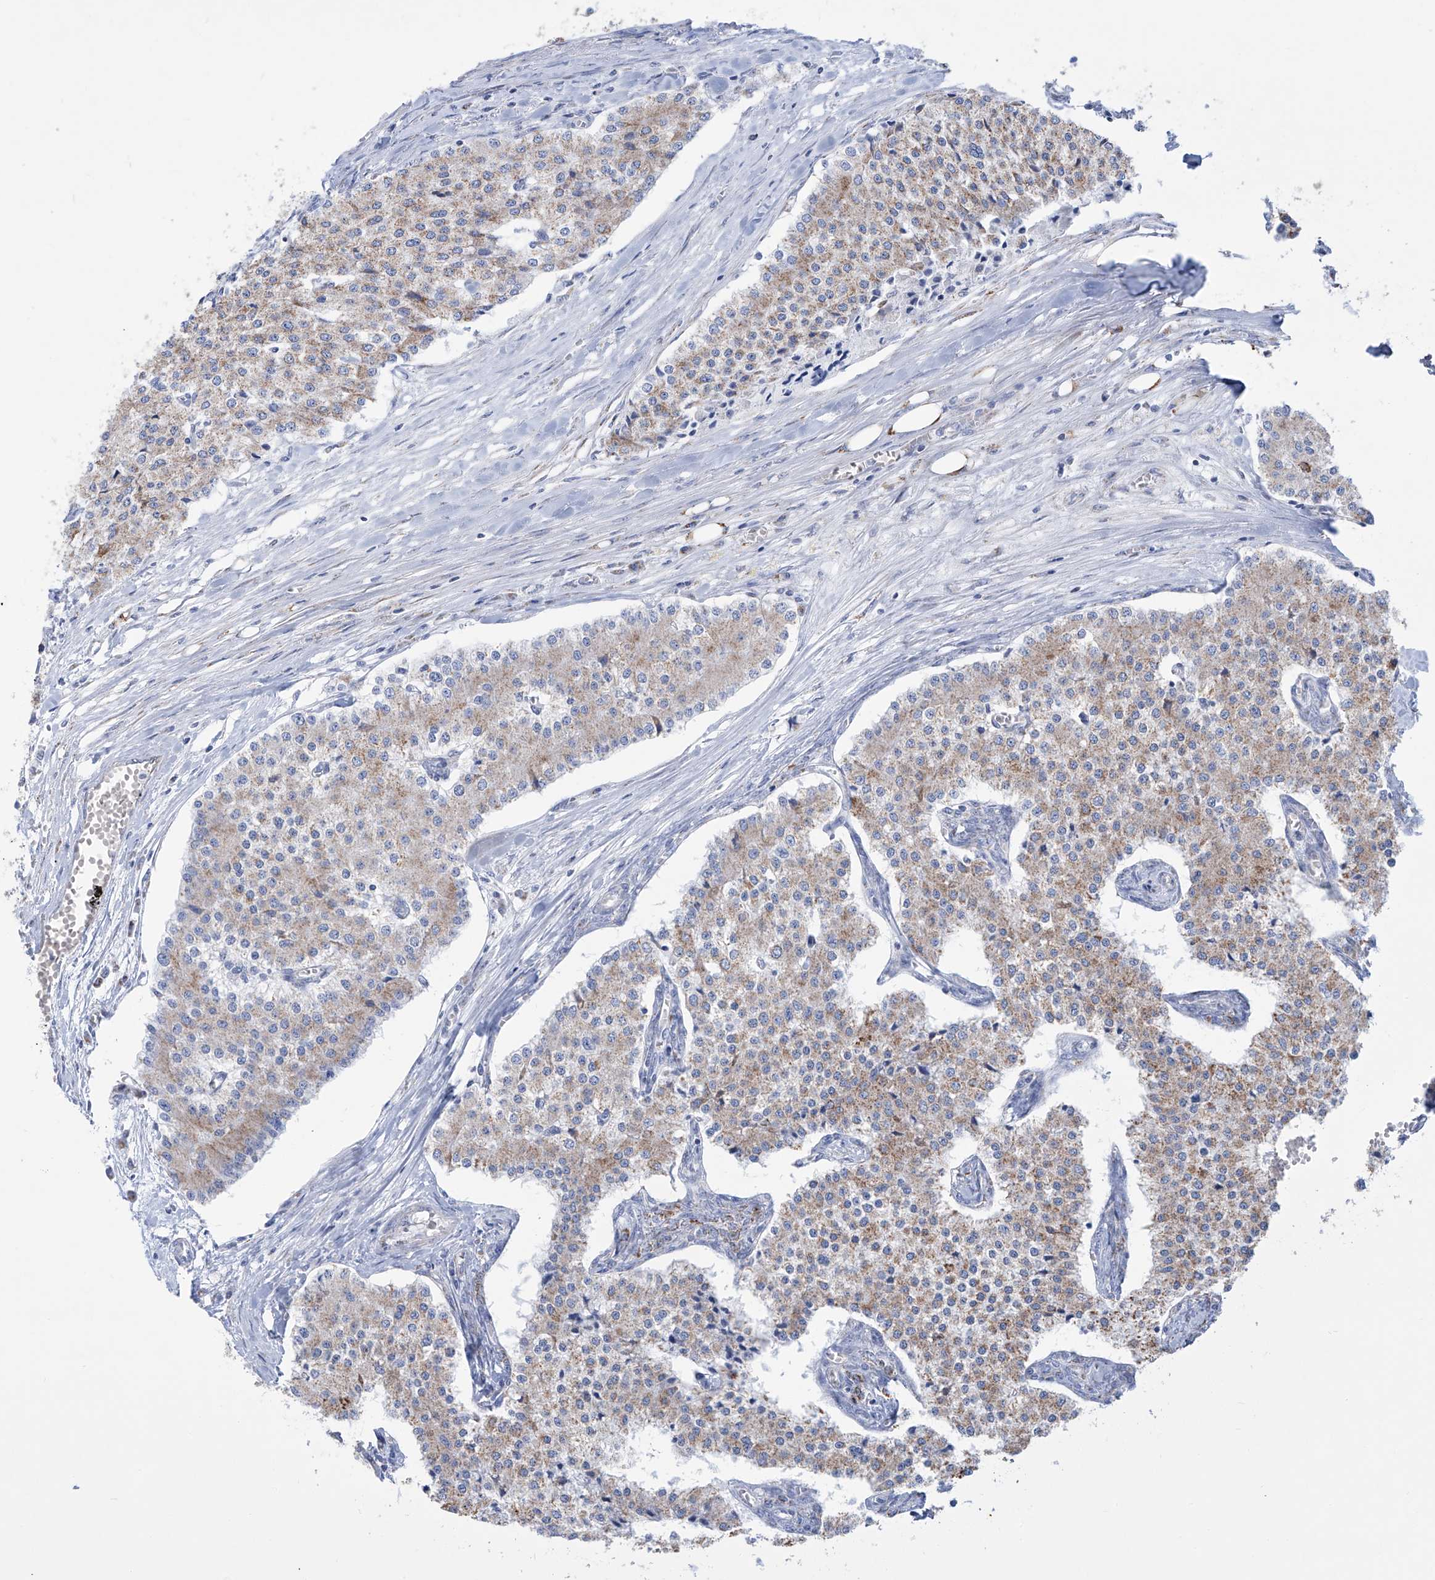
{"staining": {"intensity": "weak", "quantity": ">75%", "location": "cytoplasmic/membranous"}, "tissue": "carcinoid", "cell_type": "Tumor cells", "image_type": "cancer", "snomed": [{"axis": "morphology", "description": "Carcinoid, malignant, NOS"}, {"axis": "topography", "description": "Colon"}], "caption": "DAB (3,3'-diaminobenzidine) immunohistochemical staining of carcinoid (malignant) shows weak cytoplasmic/membranous protein positivity in about >75% of tumor cells.", "gene": "ALDH6A1", "patient": {"sex": "female", "age": 52}}